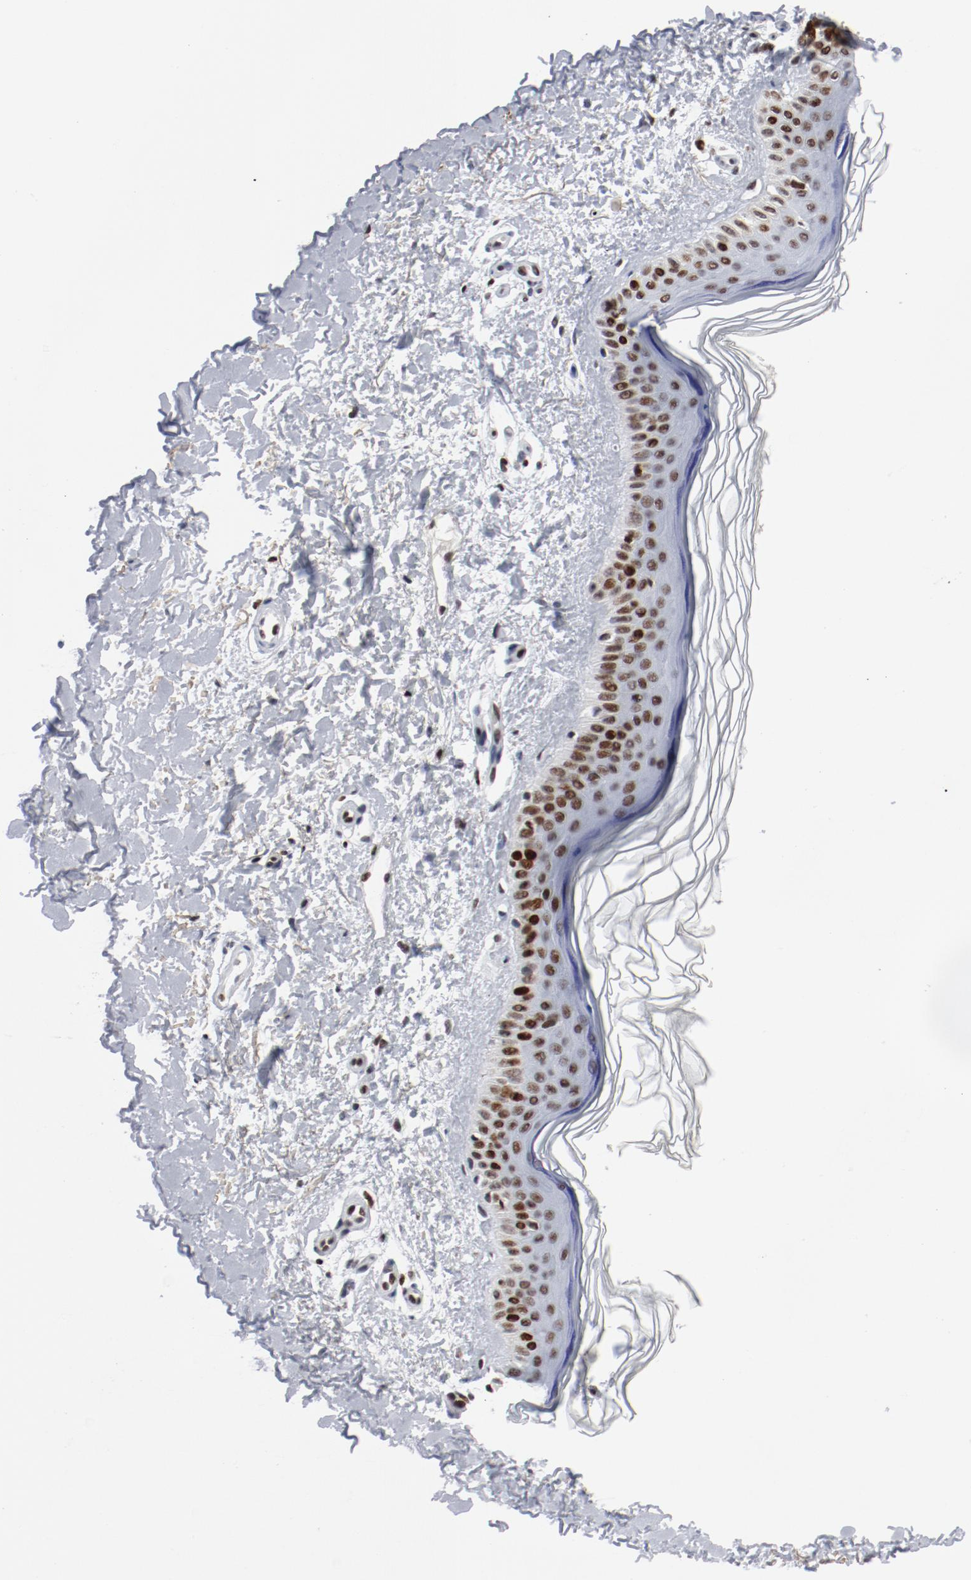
{"staining": {"intensity": "moderate", "quantity": ">75%", "location": "cytoplasmic/membranous"}, "tissue": "skin", "cell_type": "Fibroblasts", "image_type": "normal", "snomed": [{"axis": "morphology", "description": "Normal tissue, NOS"}, {"axis": "topography", "description": "Skin"}], "caption": "The micrograph demonstrates immunohistochemical staining of benign skin. There is moderate cytoplasmic/membranous positivity is identified in about >75% of fibroblasts. The staining is performed using DAB (3,3'-diaminobenzidine) brown chromogen to label protein expression. The nuclei are counter-stained blue using hematoxylin.", "gene": "POLD1", "patient": {"sex": "female", "age": 19}}